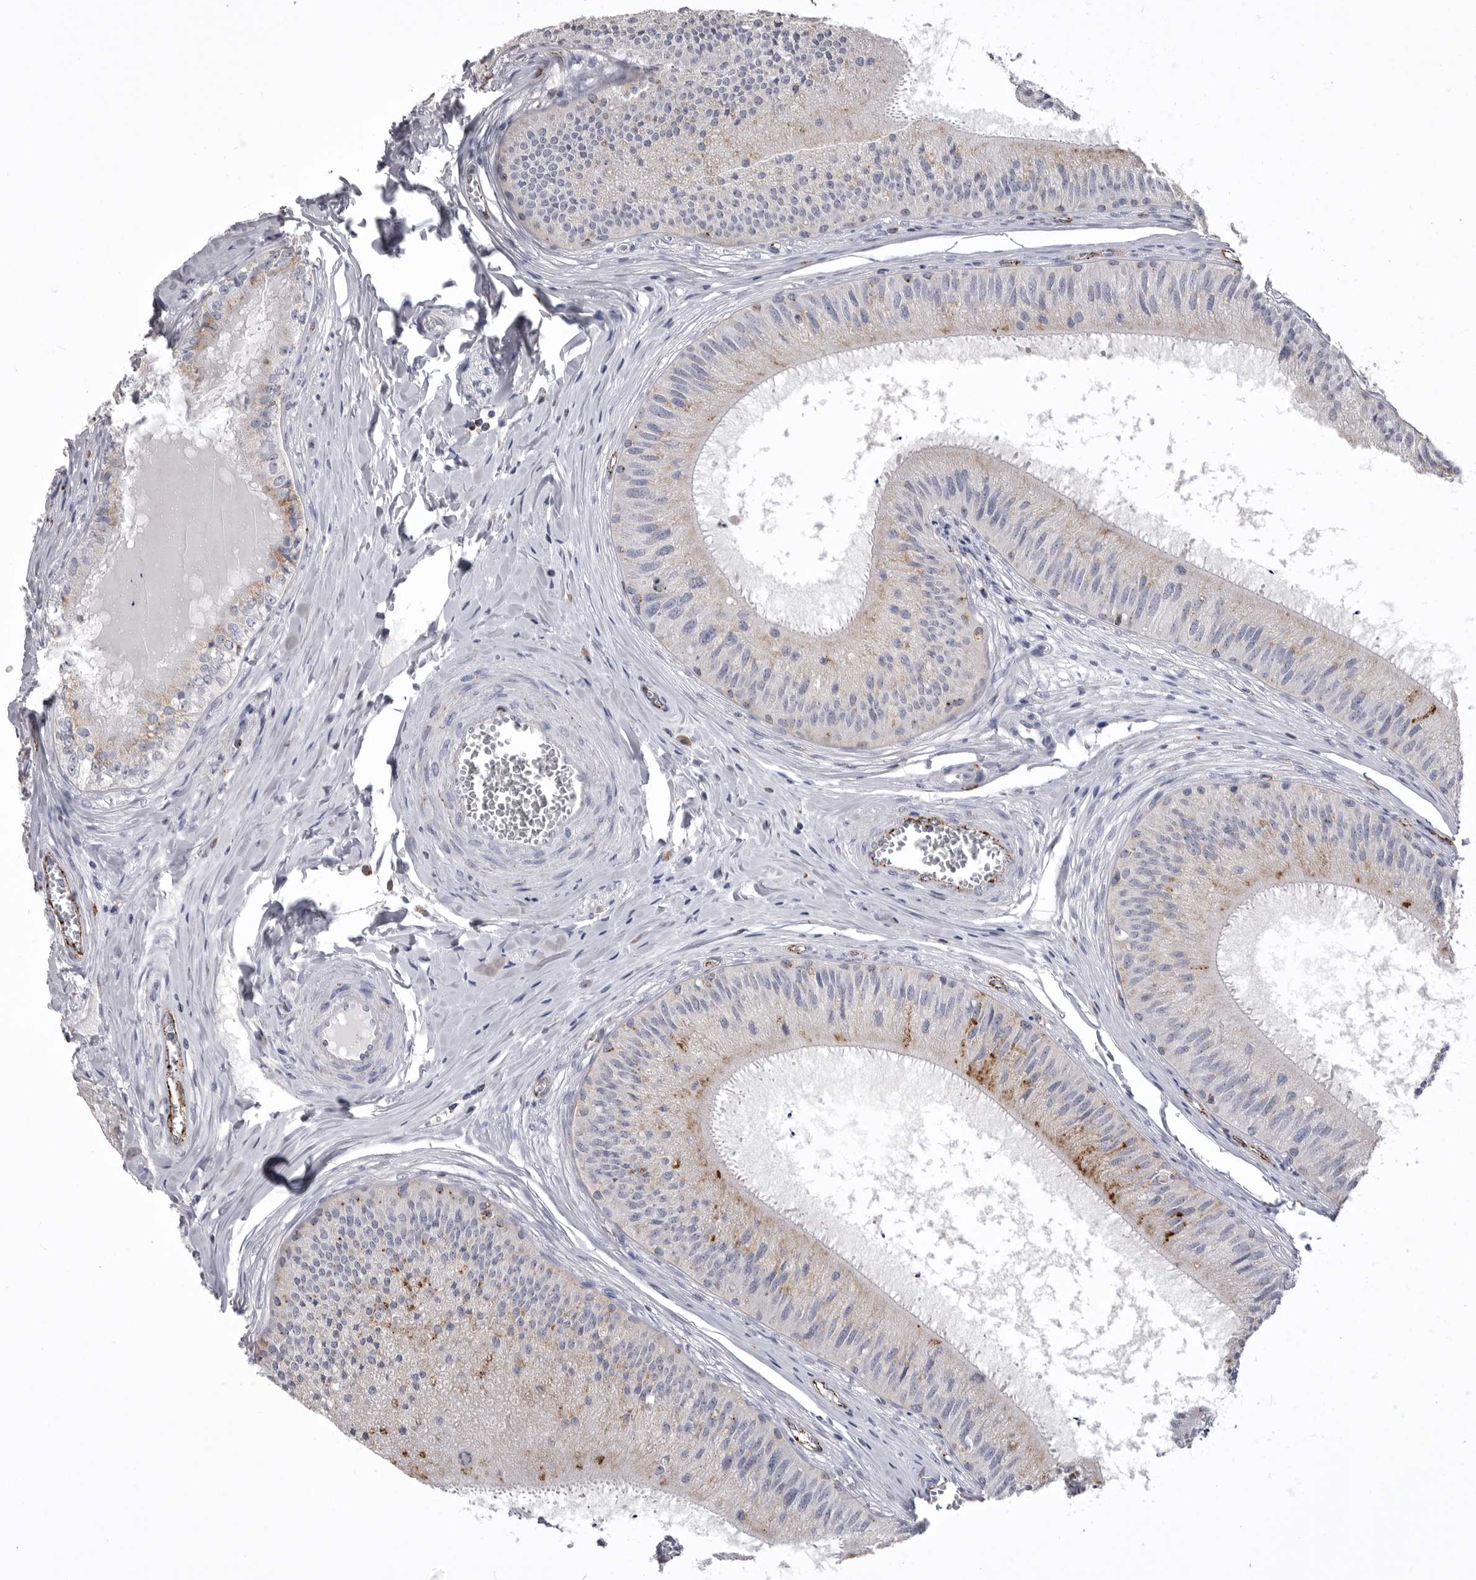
{"staining": {"intensity": "moderate", "quantity": "<25%", "location": "cytoplasmic/membranous"}, "tissue": "epididymis", "cell_type": "Glandular cells", "image_type": "normal", "snomed": [{"axis": "morphology", "description": "Normal tissue, NOS"}, {"axis": "topography", "description": "Epididymis"}], "caption": "DAB immunohistochemical staining of normal epididymis demonstrates moderate cytoplasmic/membranous protein positivity in about <25% of glandular cells.", "gene": "PSPN", "patient": {"sex": "male", "age": 31}}